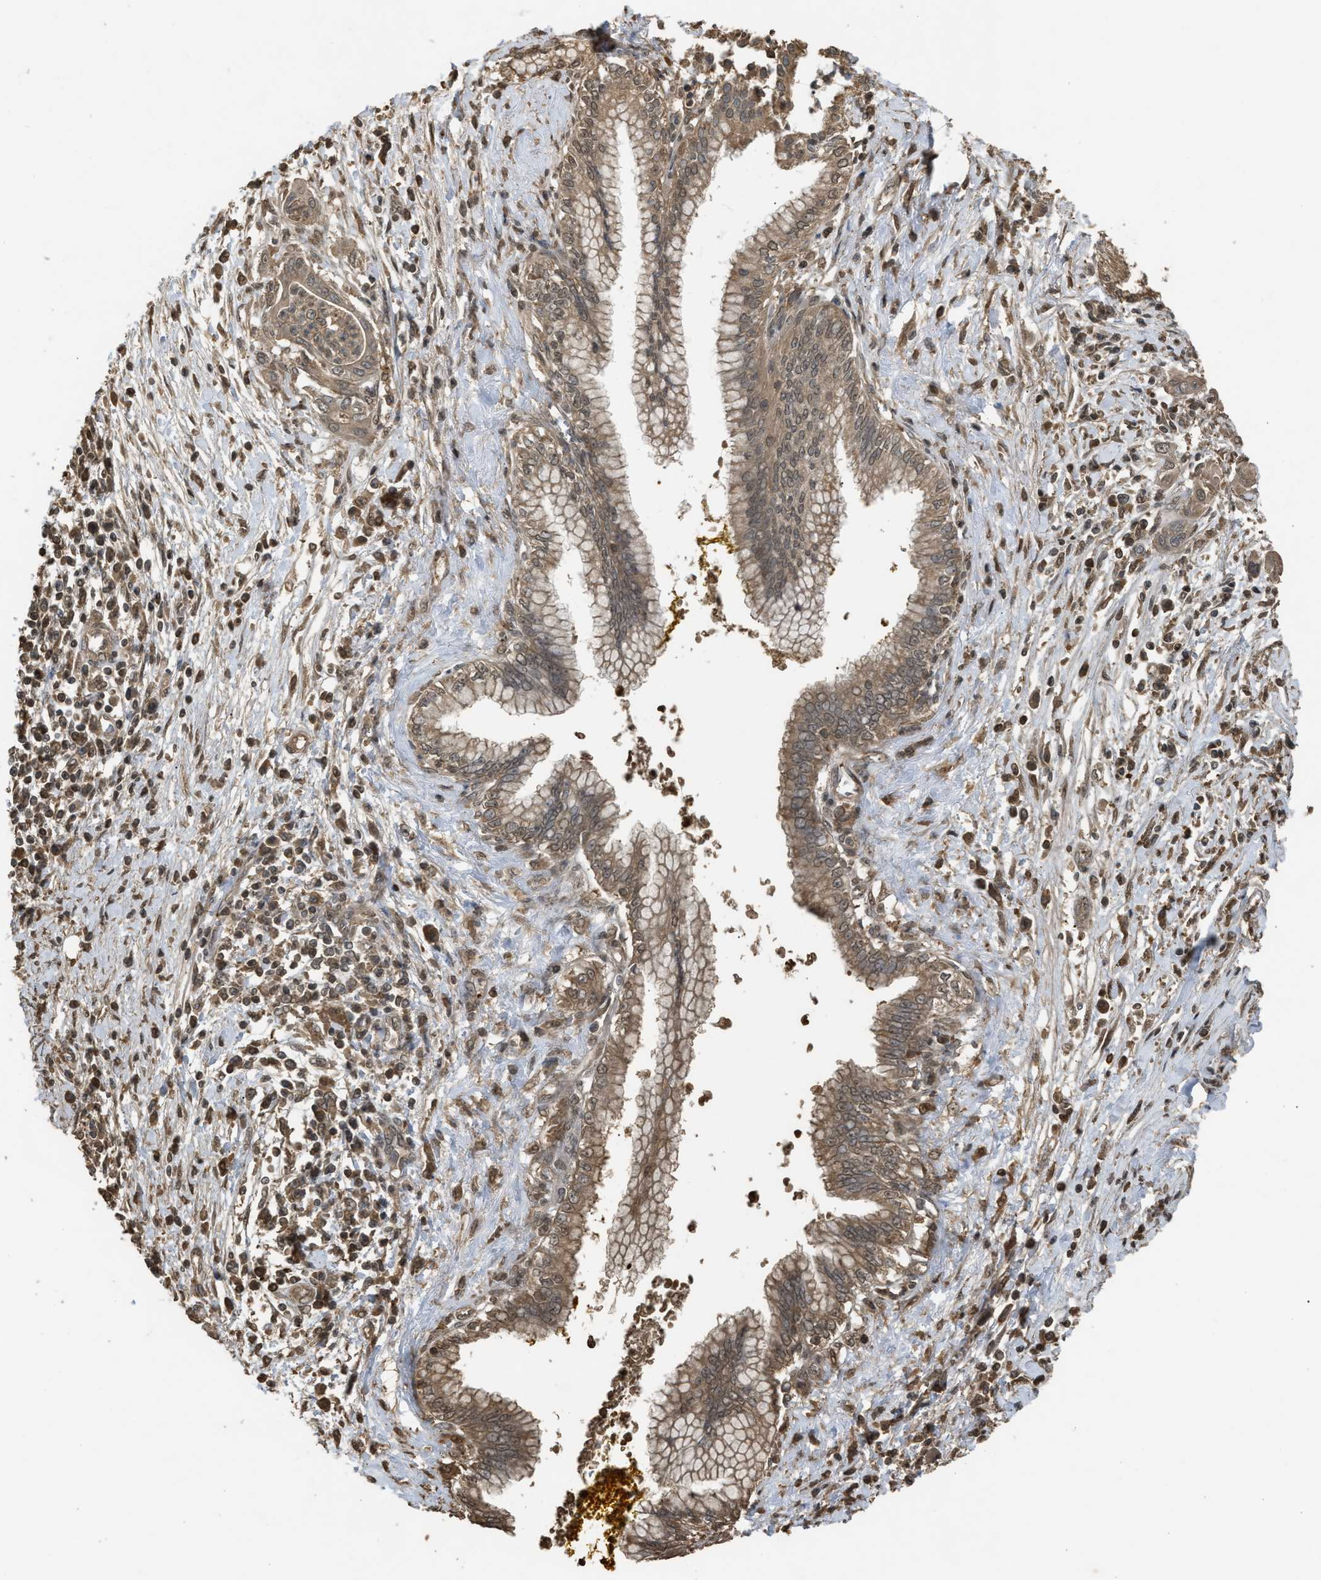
{"staining": {"intensity": "weak", "quantity": ">75%", "location": "cytoplasmic/membranous"}, "tissue": "pancreatic cancer", "cell_type": "Tumor cells", "image_type": "cancer", "snomed": [{"axis": "morphology", "description": "Adenocarcinoma, NOS"}, {"axis": "topography", "description": "Pancreas"}], "caption": "Immunohistochemical staining of human pancreatic cancer exhibits low levels of weak cytoplasmic/membranous protein staining in approximately >75% of tumor cells.", "gene": "ARHGDIA", "patient": {"sex": "male", "age": 58}}